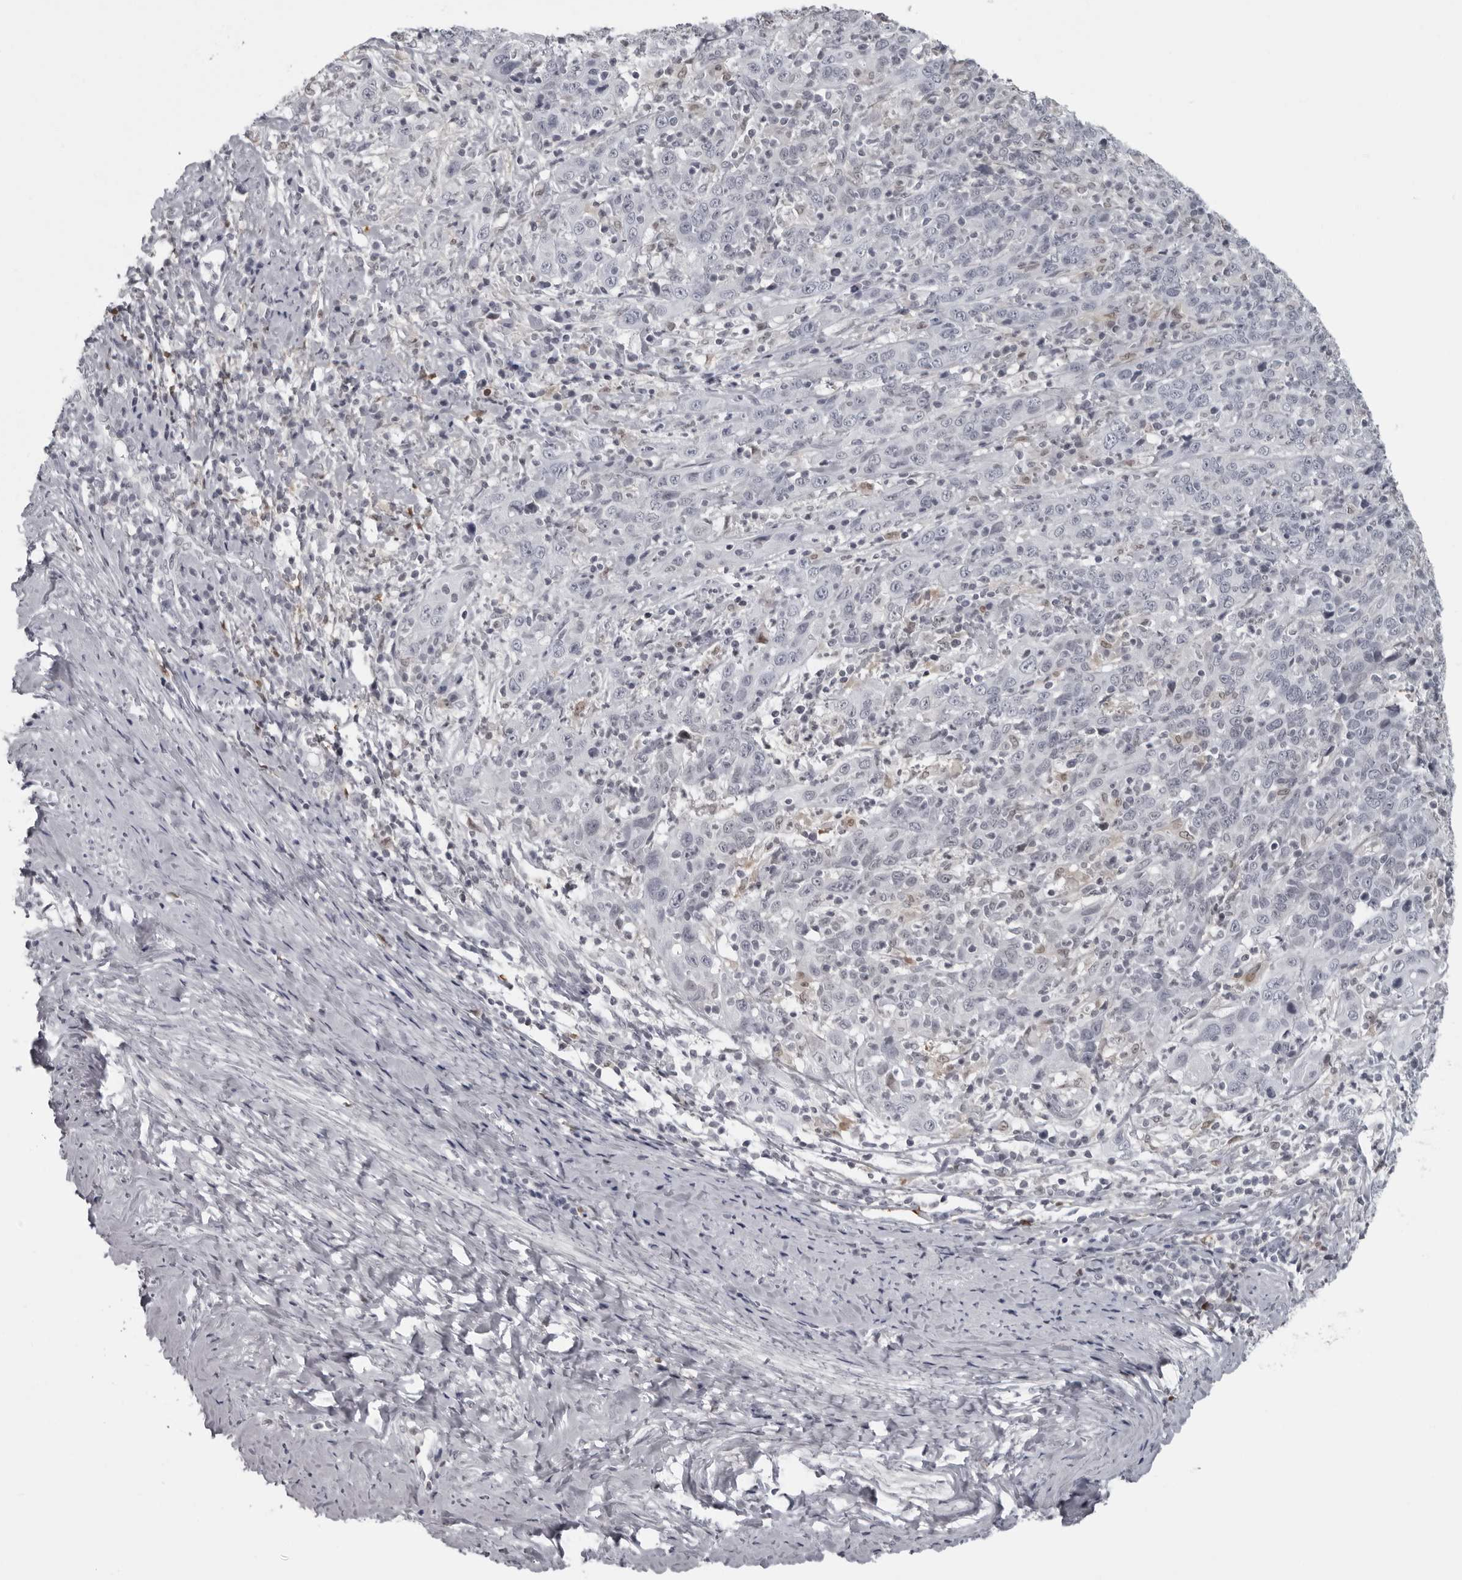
{"staining": {"intensity": "negative", "quantity": "none", "location": "none"}, "tissue": "cervical cancer", "cell_type": "Tumor cells", "image_type": "cancer", "snomed": [{"axis": "morphology", "description": "Squamous cell carcinoma, NOS"}, {"axis": "topography", "description": "Cervix"}], "caption": "Tumor cells show no significant protein expression in squamous cell carcinoma (cervical). (Stains: DAB (3,3'-diaminobenzidine) immunohistochemistry with hematoxylin counter stain, Microscopy: brightfield microscopy at high magnification).", "gene": "LZIC", "patient": {"sex": "female", "age": 46}}